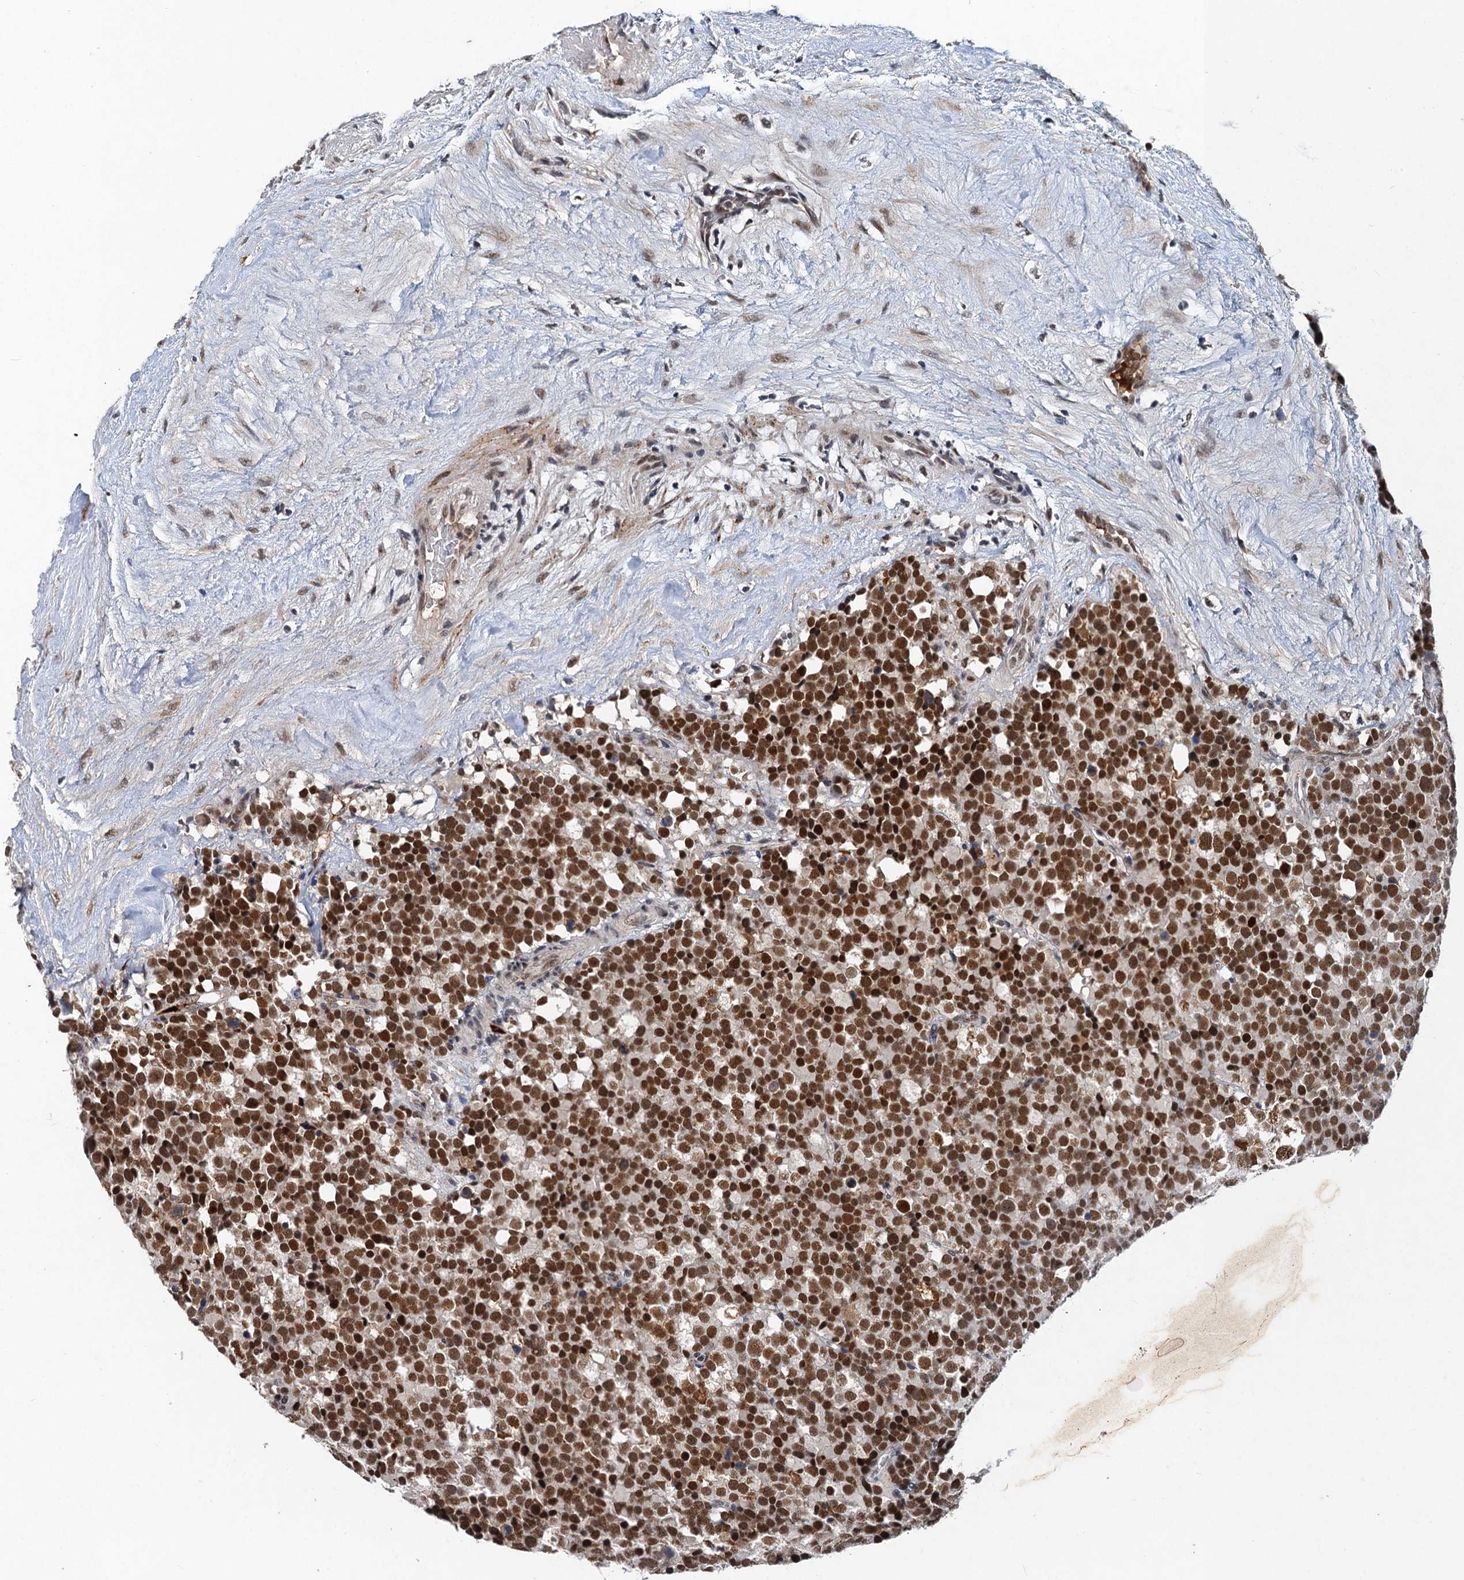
{"staining": {"intensity": "strong", "quantity": ">75%", "location": "nuclear"}, "tissue": "testis cancer", "cell_type": "Tumor cells", "image_type": "cancer", "snomed": [{"axis": "morphology", "description": "Seminoma, NOS"}, {"axis": "topography", "description": "Testis"}], "caption": "Brown immunohistochemical staining in human seminoma (testis) reveals strong nuclear staining in about >75% of tumor cells.", "gene": "CSTF3", "patient": {"sex": "male", "age": 71}}